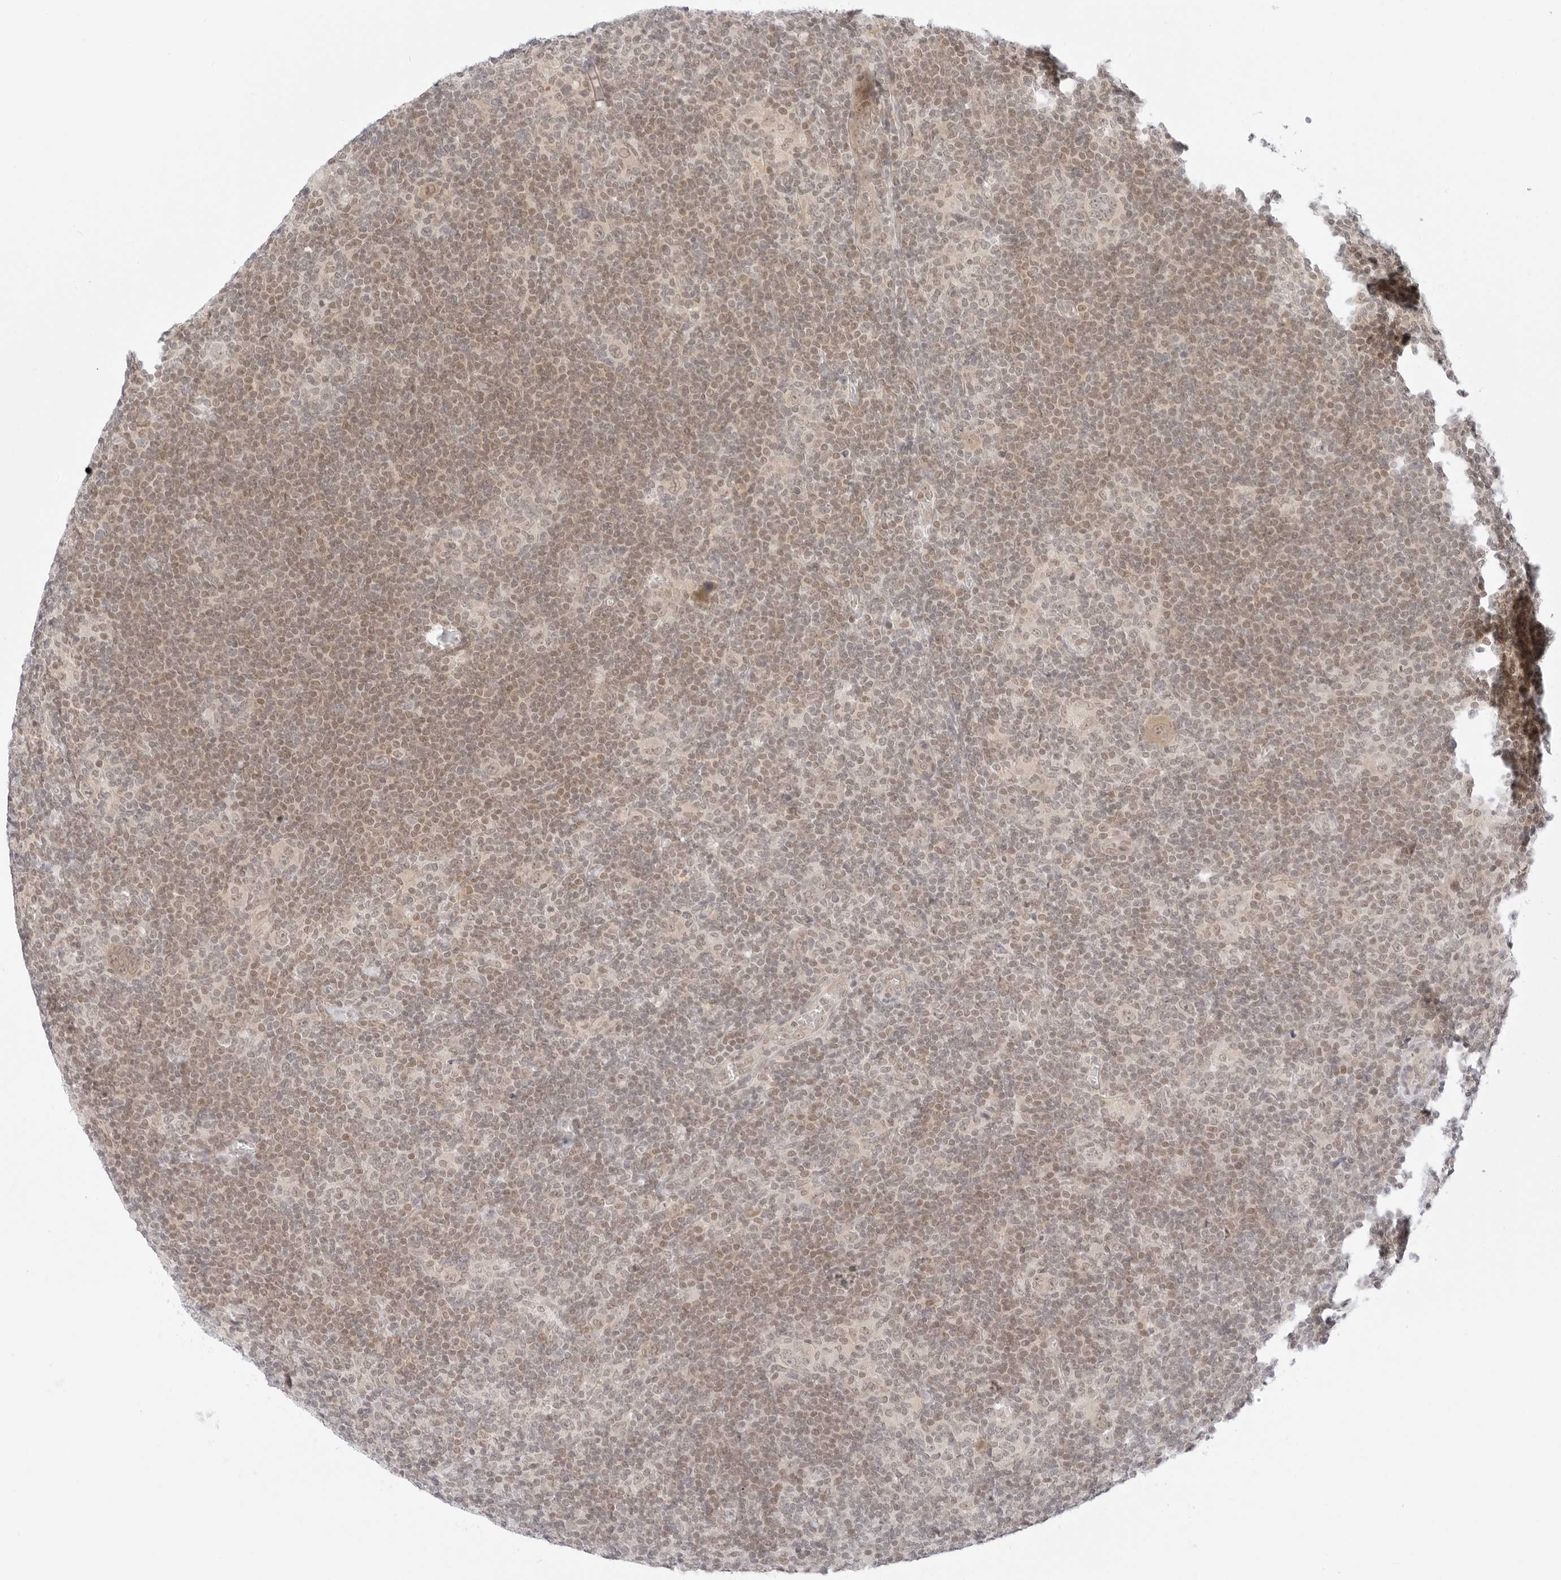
{"staining": {"intensity": "weak", "quantity": "<25%", "location": "nuclear"}, "tissue": "lymphoma", "cell_type": "Tumor cells", "image_type": "cancer", "snomed": [{"axis": "morphology", "description": "Hodgkin's disease, NOS"}, {"axis": "topography", "description": "Lymph node"}], "caption": "Tumor cells are negative for protein expression in human lymphoma.", "gene": "POLR3C", "patient": {"sex": "female", "age": 57}}